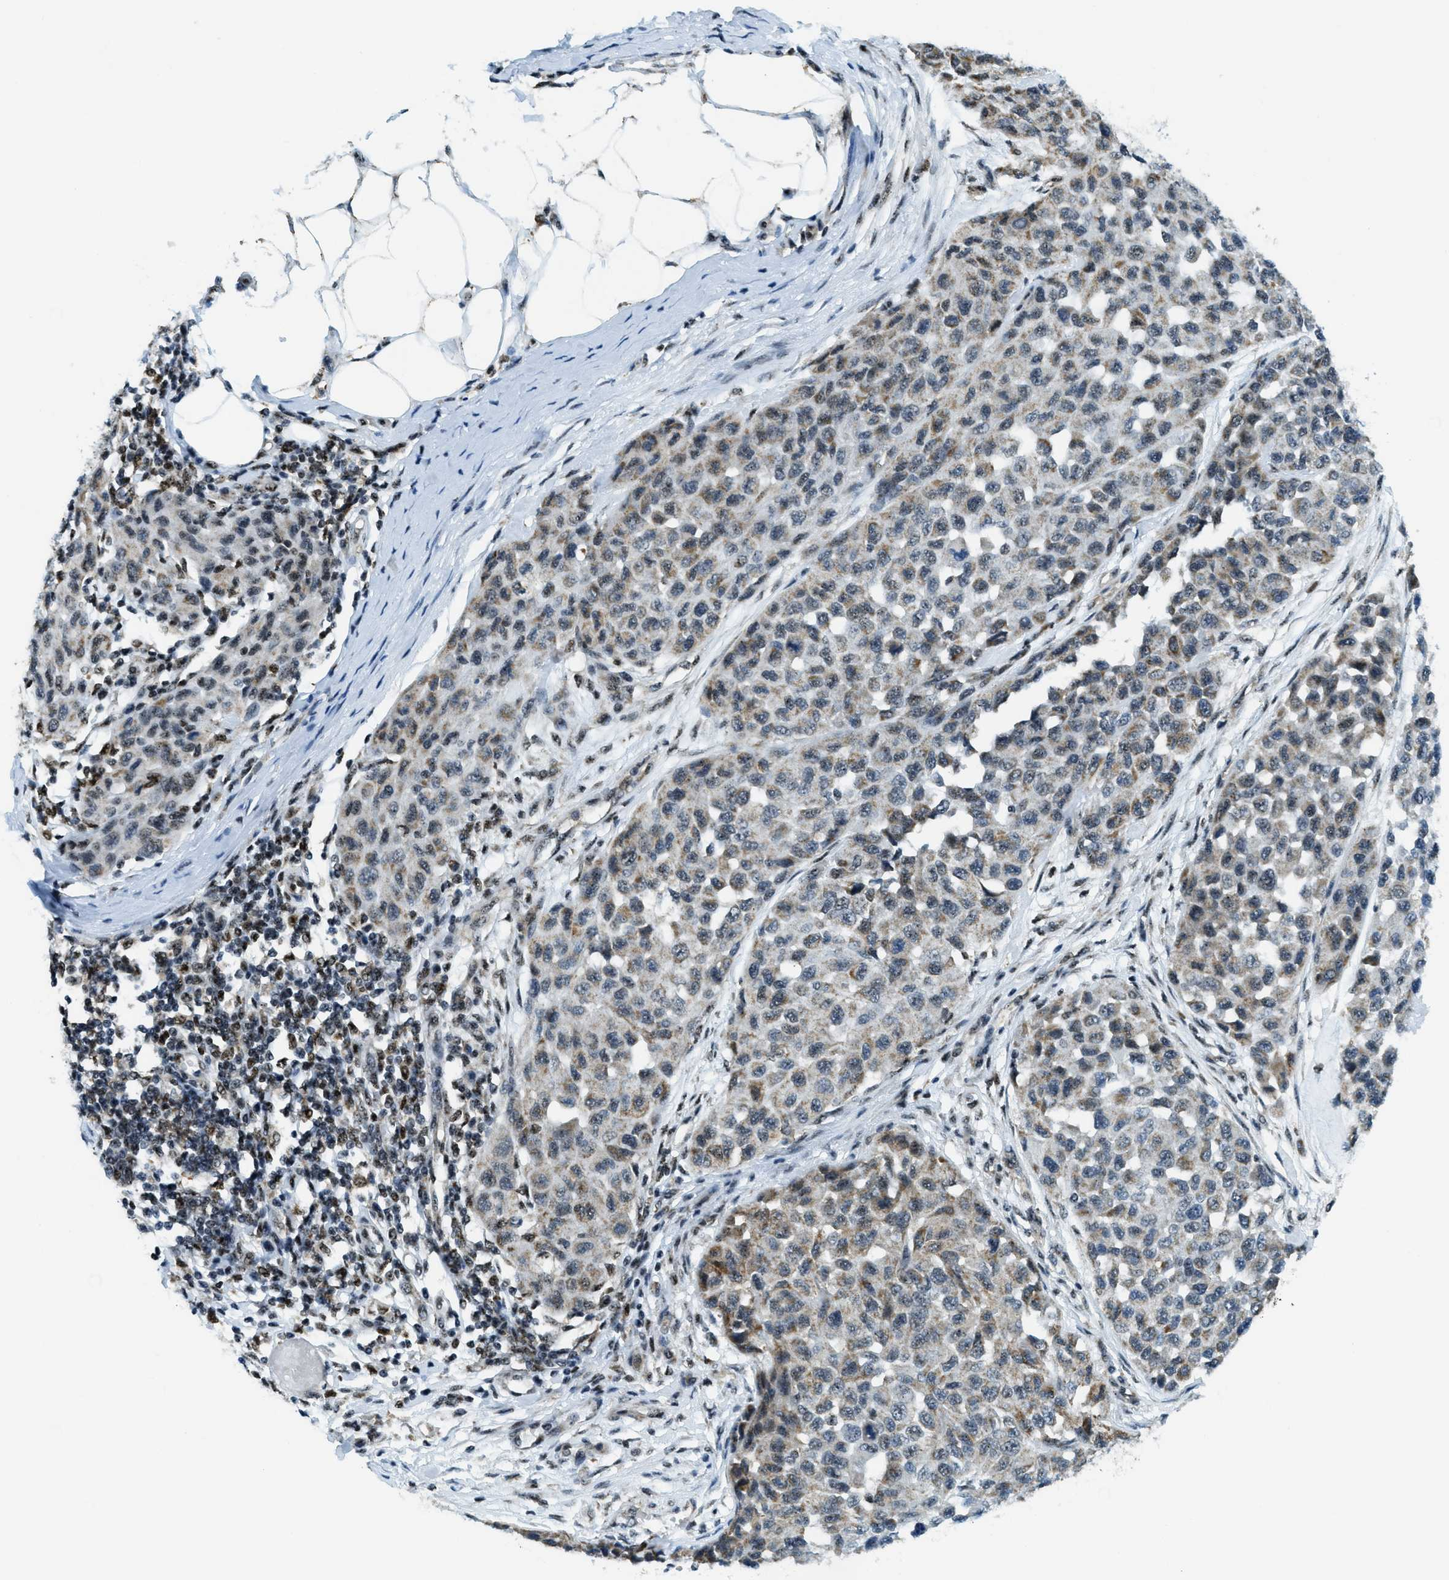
{"staining": {"intensity": "moderate", "quantity": "<25%", "location": "cytoplasmic/membranous"}, "tissue": "melanoma", "cell_type": "Tumor cells", "image_type": "cancer", "snomed": [{"axis": "morphology", "description": "Normal tissue, NOS"}, {"axis": "morphology", "description": "Malignant melanoma, NOS"}, {"axis": "topography", "description": "Skin"}], "caption": "Human melanoma stained with a brown dye displays moderate cytoplasmic/membranous positive staining in approximately <25% of tumor cells.", "gene": "SP100", "patient": {"sex": "male", "age": 62}}